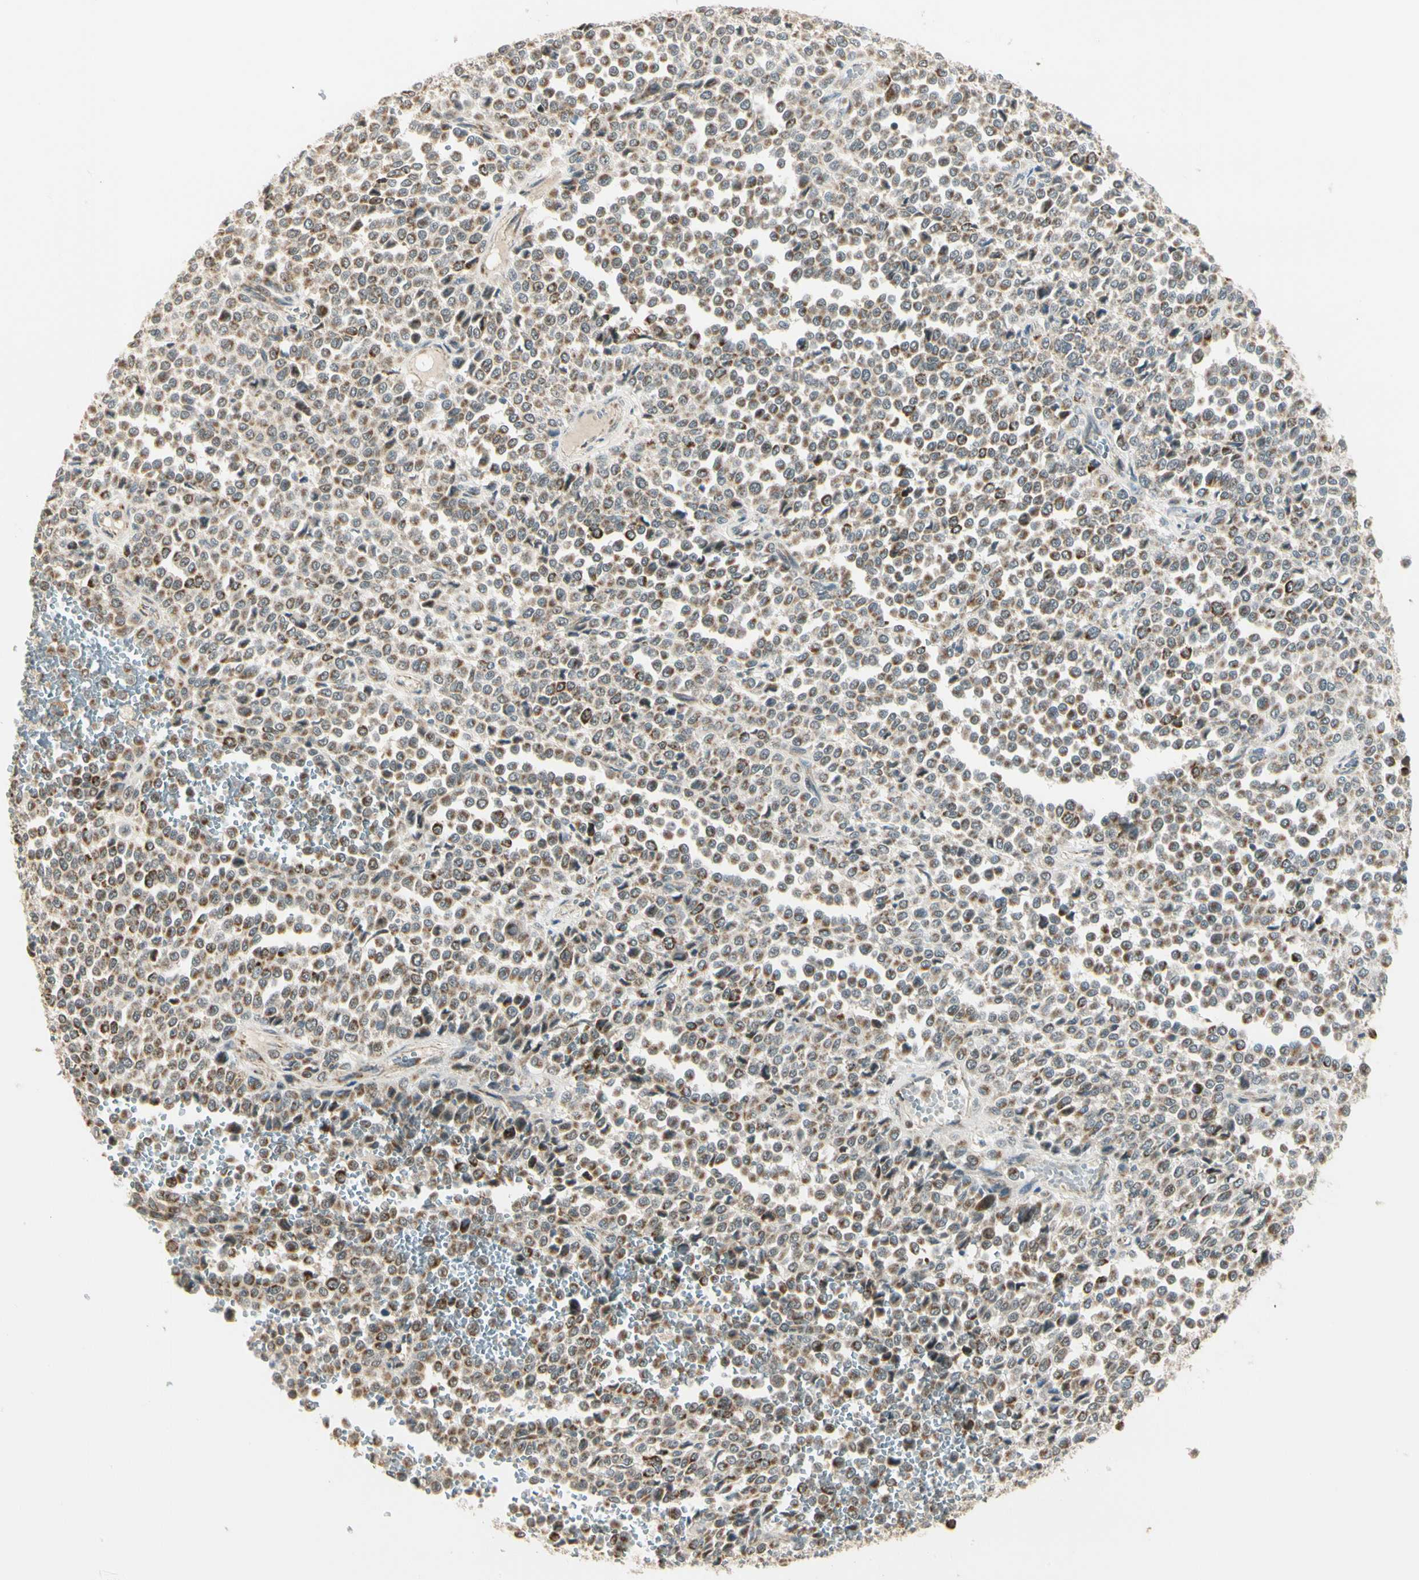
{"staining": {"intensity": "moderate", "quantity": "25%-75%", "location": "cytoplasmic/membranous"}, "tissue": "melanoma", "cell_type": "Tumor cells", "image_type": "cancer", "snomed": [{"axis": "morphology", "description": "Malignant melanoma, Metastatic site"}, {"axis": "topography", "description": "Pancreas"}], "caption": "Malignant melanoma (metastatic site) tissue shows moderate cytoplasmic/membranous expression in approximately 25%-75% of tumor cells", "gene": "KHDC4", "patient": {"sex": "female", "age": 30}}